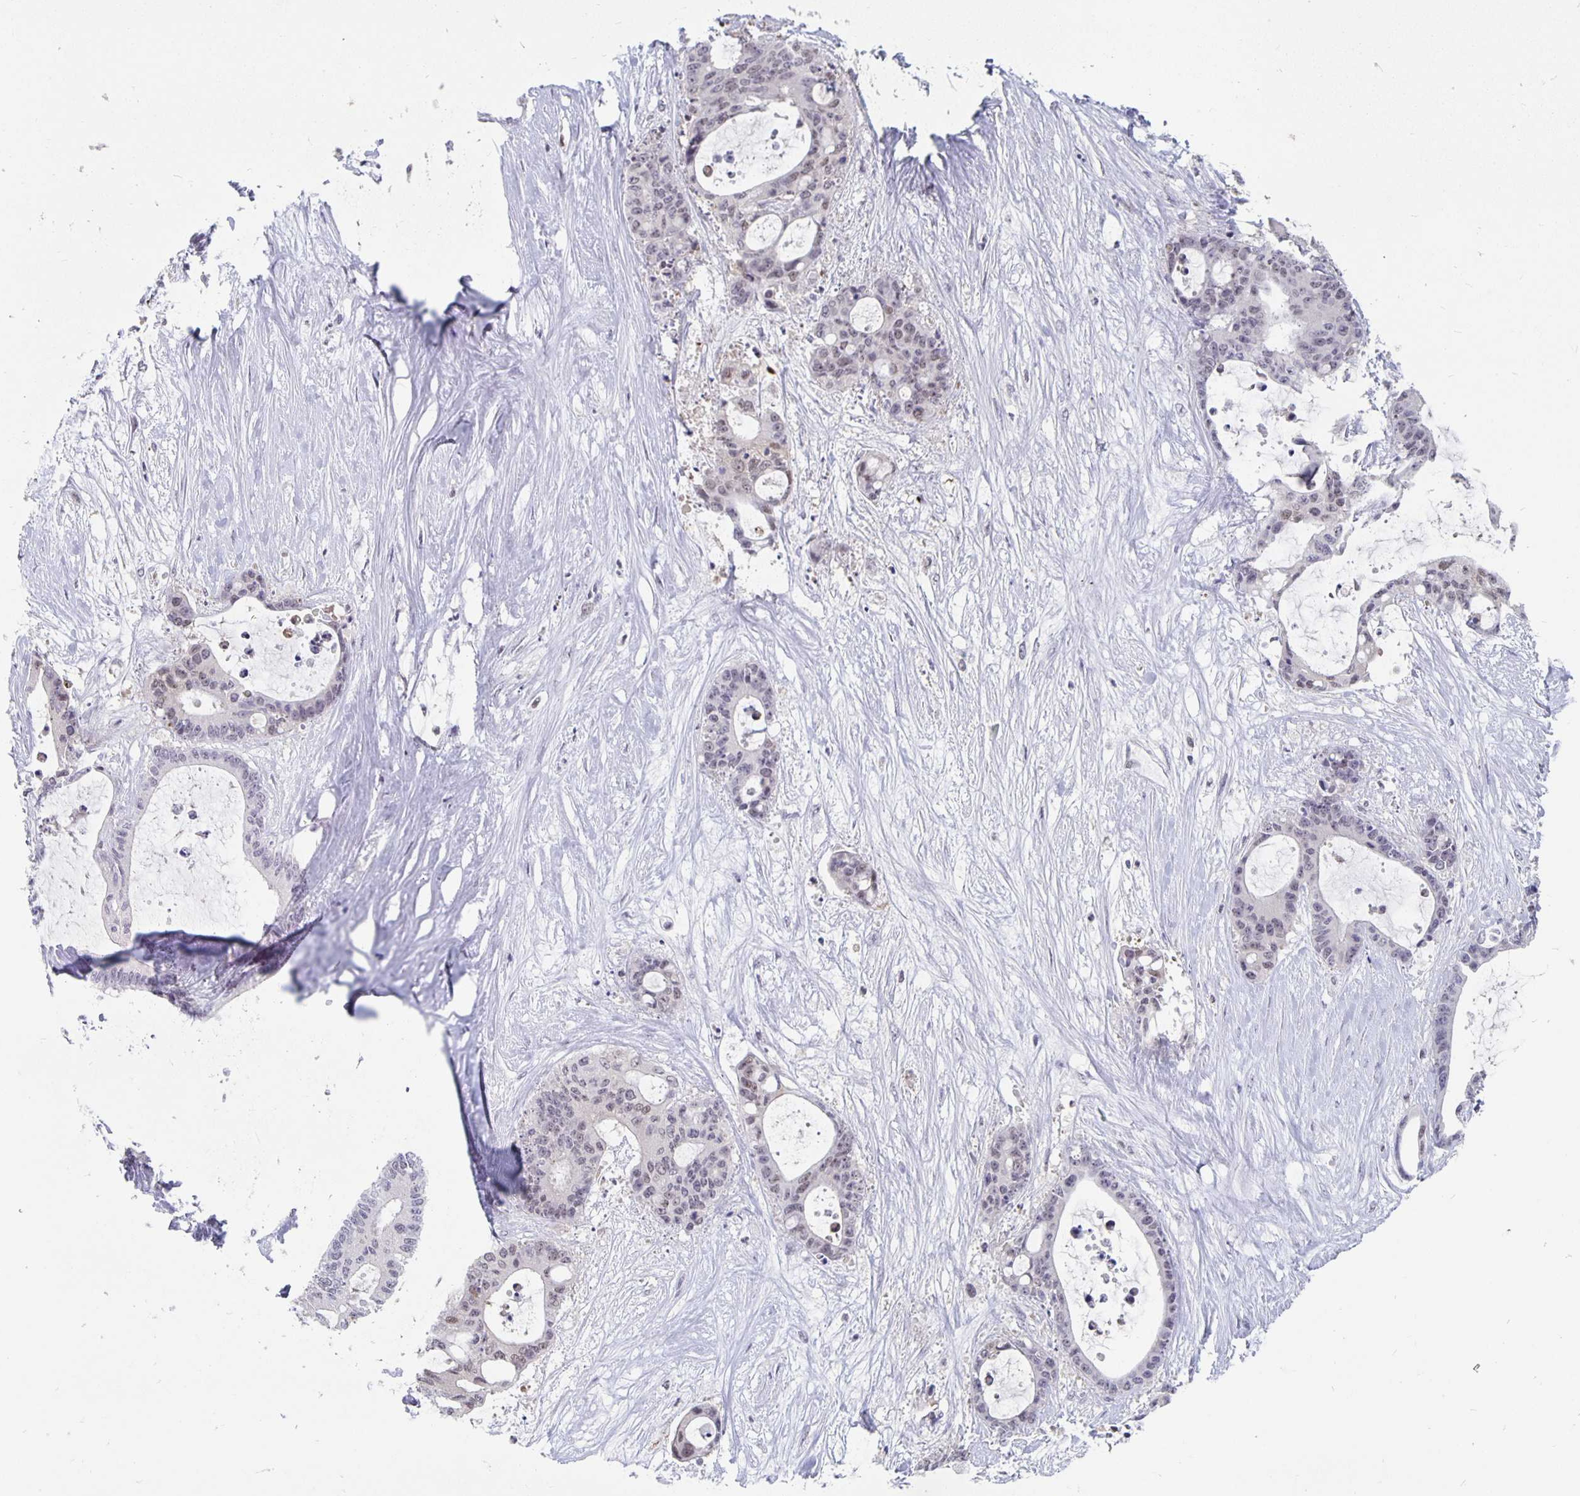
{"staining": {"intensity": "weak", "quantity": "<25%", "location": "nuclear"}, "tissue": "liver cancer", "cell_type": "Tumor cells", "image_type": "cancer", "snomed": [{"axis": "morphology", "description": "Normal tissue, NOS"}, {"axis": "morphology", "description": "Cholangiocarcinoma"}, {"axis": "topography", "description": "Liver"}, {"axis": "topography", "description": "Peripheral nerve tissue"}], "caption": "Immunohistochemistry (IHC) micrograph of neoplastic tissue: cholangiocarcinoma (liver) stained with DAB exhibits no significant protein expression in tumor cells. The staining was performed using DAB to visualize the protein expression in brown, while the nuclei were stained in blue with hematoxylin (Magnification: 20x).", "gene": "ZNF691", "patient": {"sex": "female", "age": 73}}